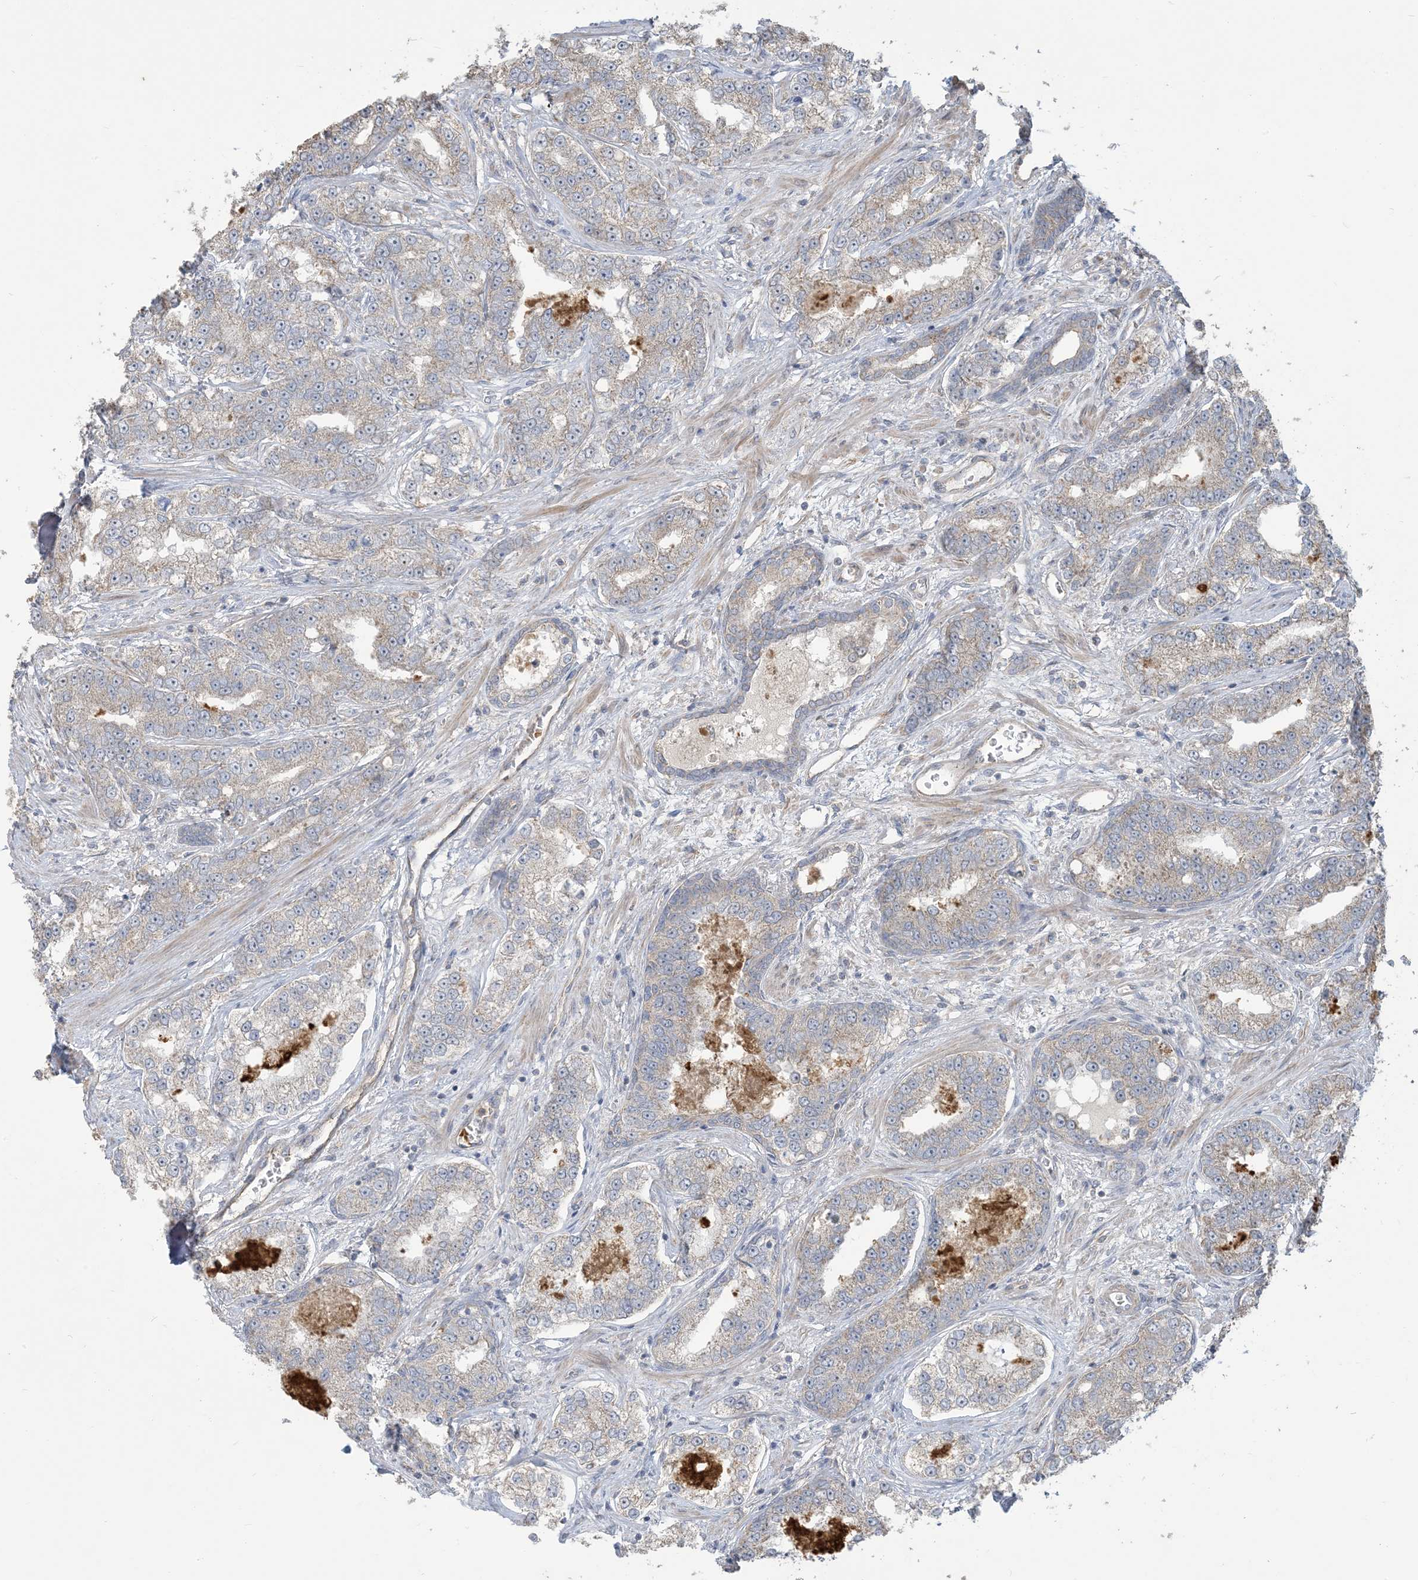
{"staining": {"intensity": "negative", "quantity": "none", "location": "none"}, "tissue": "prostate cancer", "cell_type": "Tumor cells", "image_type": "cancer", "snomed": [{"axis": "morphology", "description": "Normal tissue, NOS"}, {"axis": "morphology", "description": "Adenocarcinoma, High grade"}, {"axis": "topography", "description": "Prostate"}], "caption": "Tumor cells are negative for protein expression in human adenocarcinoma (high-grade) (prostate).", "gene": "KLHL18", "patient": {"sex": "male", "age": 83}}